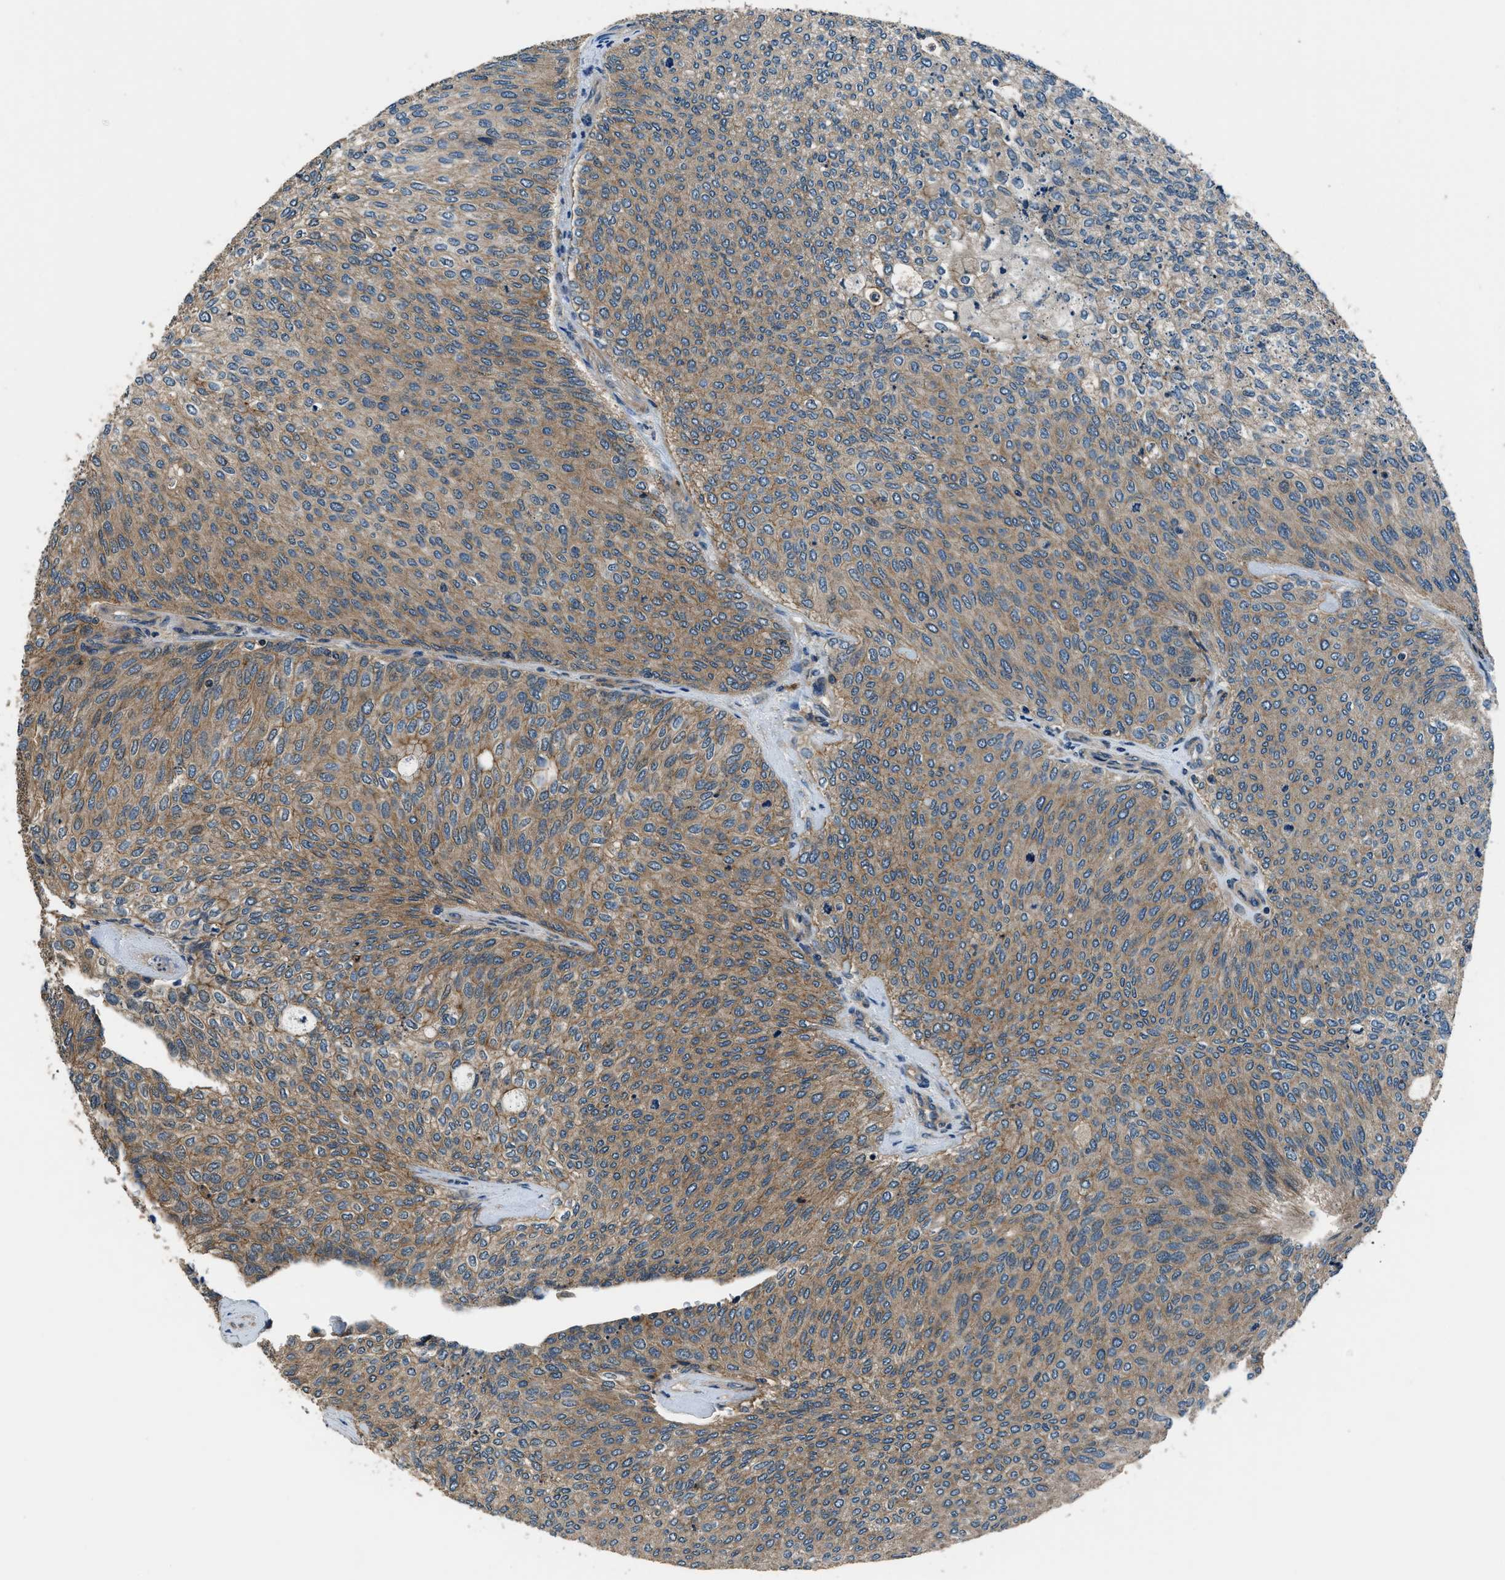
{"staining": {"intensity": "moderate", "quantity": "25%-75%", "location": "cytoplasmic/membranous"}, "tissue": "urothelial cancer", "cell_type": "Tumor cells", "image_type": "cancer", "snomed": [{"axis": "morphology", "description": "Urothelial carcinoma, Low grade"}, {"axis": "topography", "description": "Urinary bladder"}], "caption": "Human urothelial cancer stained with a brown dye exhibits moderate cytoplasmic/membranous positive staining in about 25%-75% of tumor cells.", "gene": "ARHGEF11", "patient": {"sex": "female", "age": 79}}